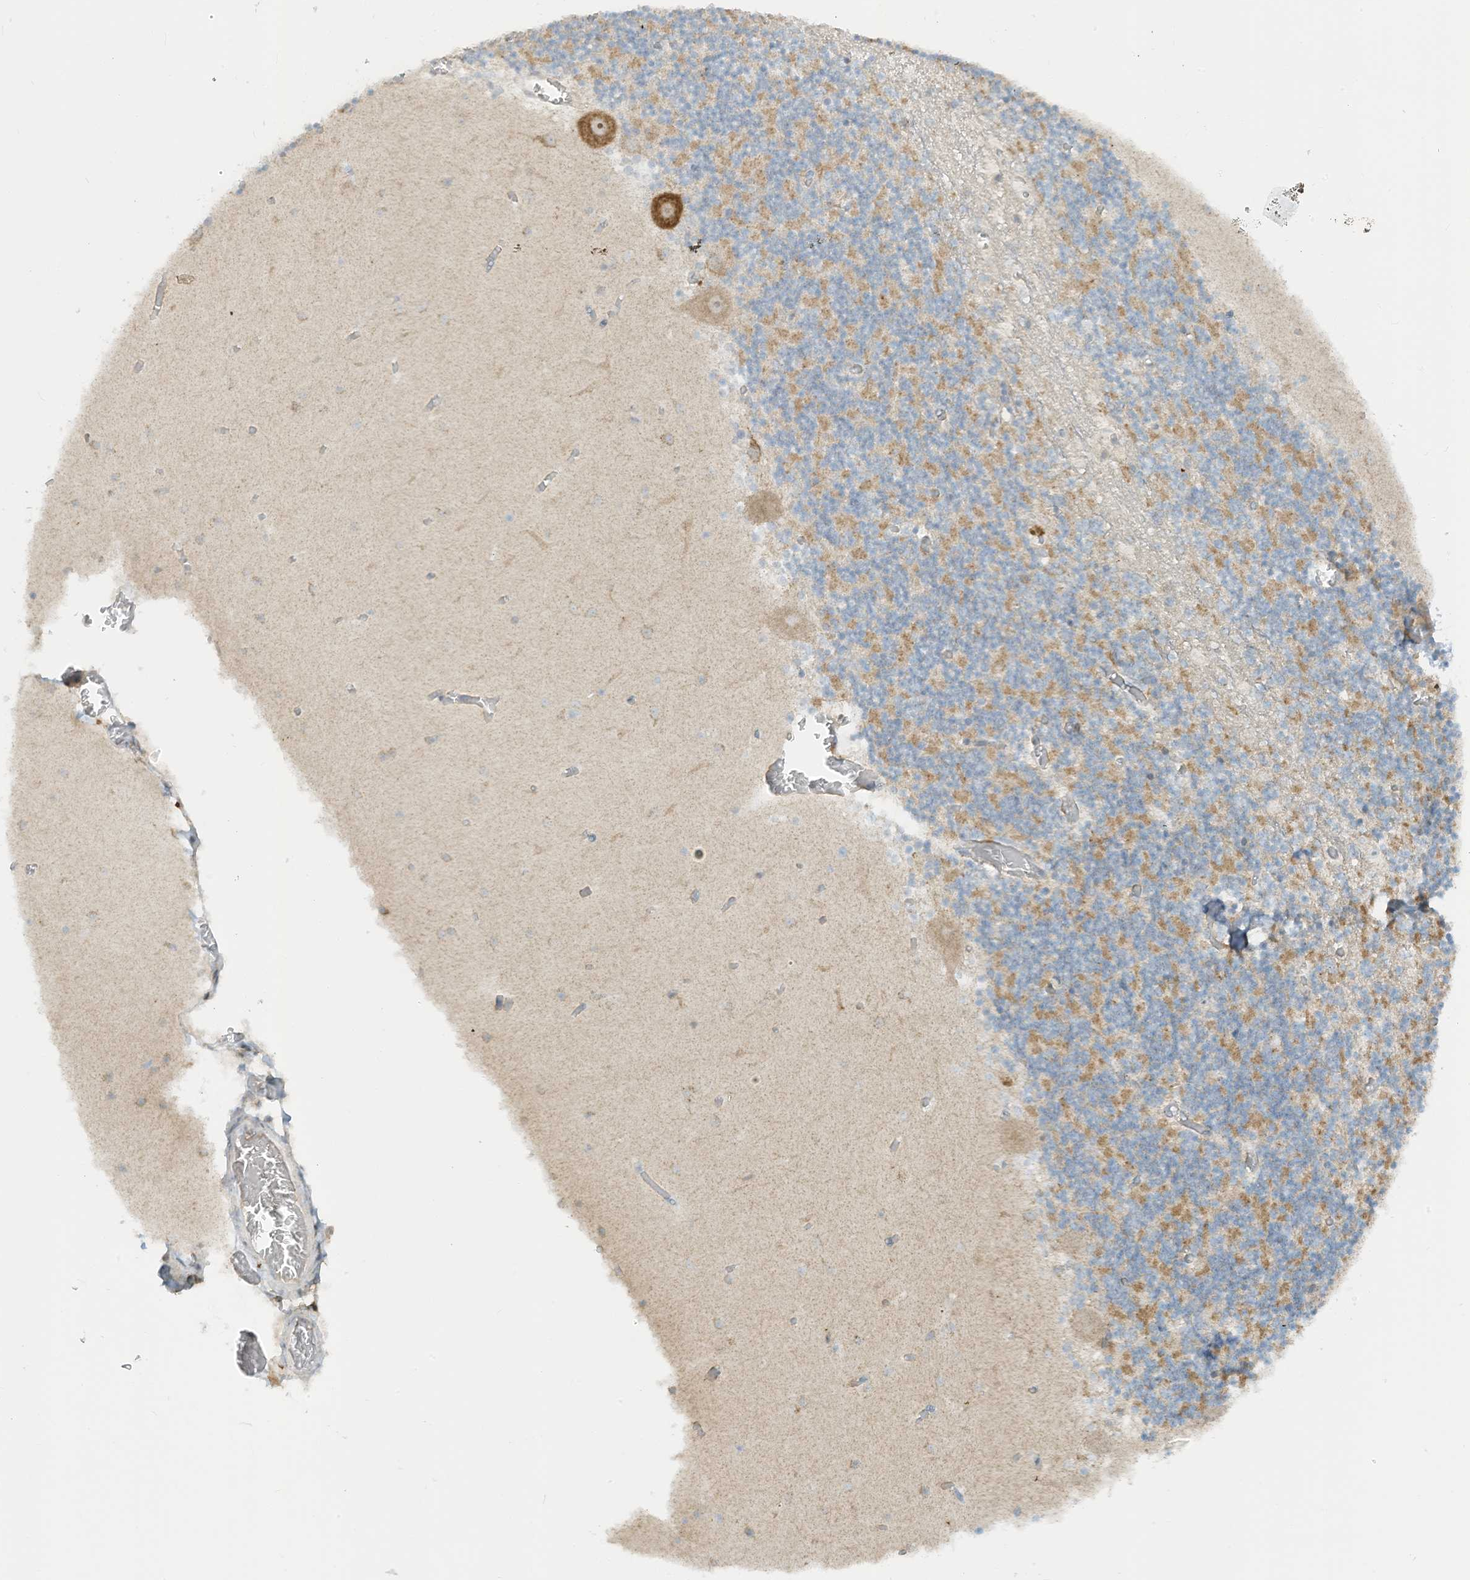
{"staining": {"intensity": "moderate", "quantity": "25%-75%", "location": "cytoplasmic/membranous"}, "tissue": "cerebellum", "cell_type": "Cells in granular layer", "image_type": "normal", "snomed": [{"axis": "morphology", "description": "Normal tissue, NOS"}, {"axis": "topography", "description": "Cerebellum"}], "caption": "Immunohistochemical staining of unremarkable human cerebellum reveals moderate cytoplasmic/membranous protein expression in about 25%-75% of cells in granular layer. Nuclei are stained in blue.", "gene": "PARVG", "patient": {"sex": "female", "age": 28}}